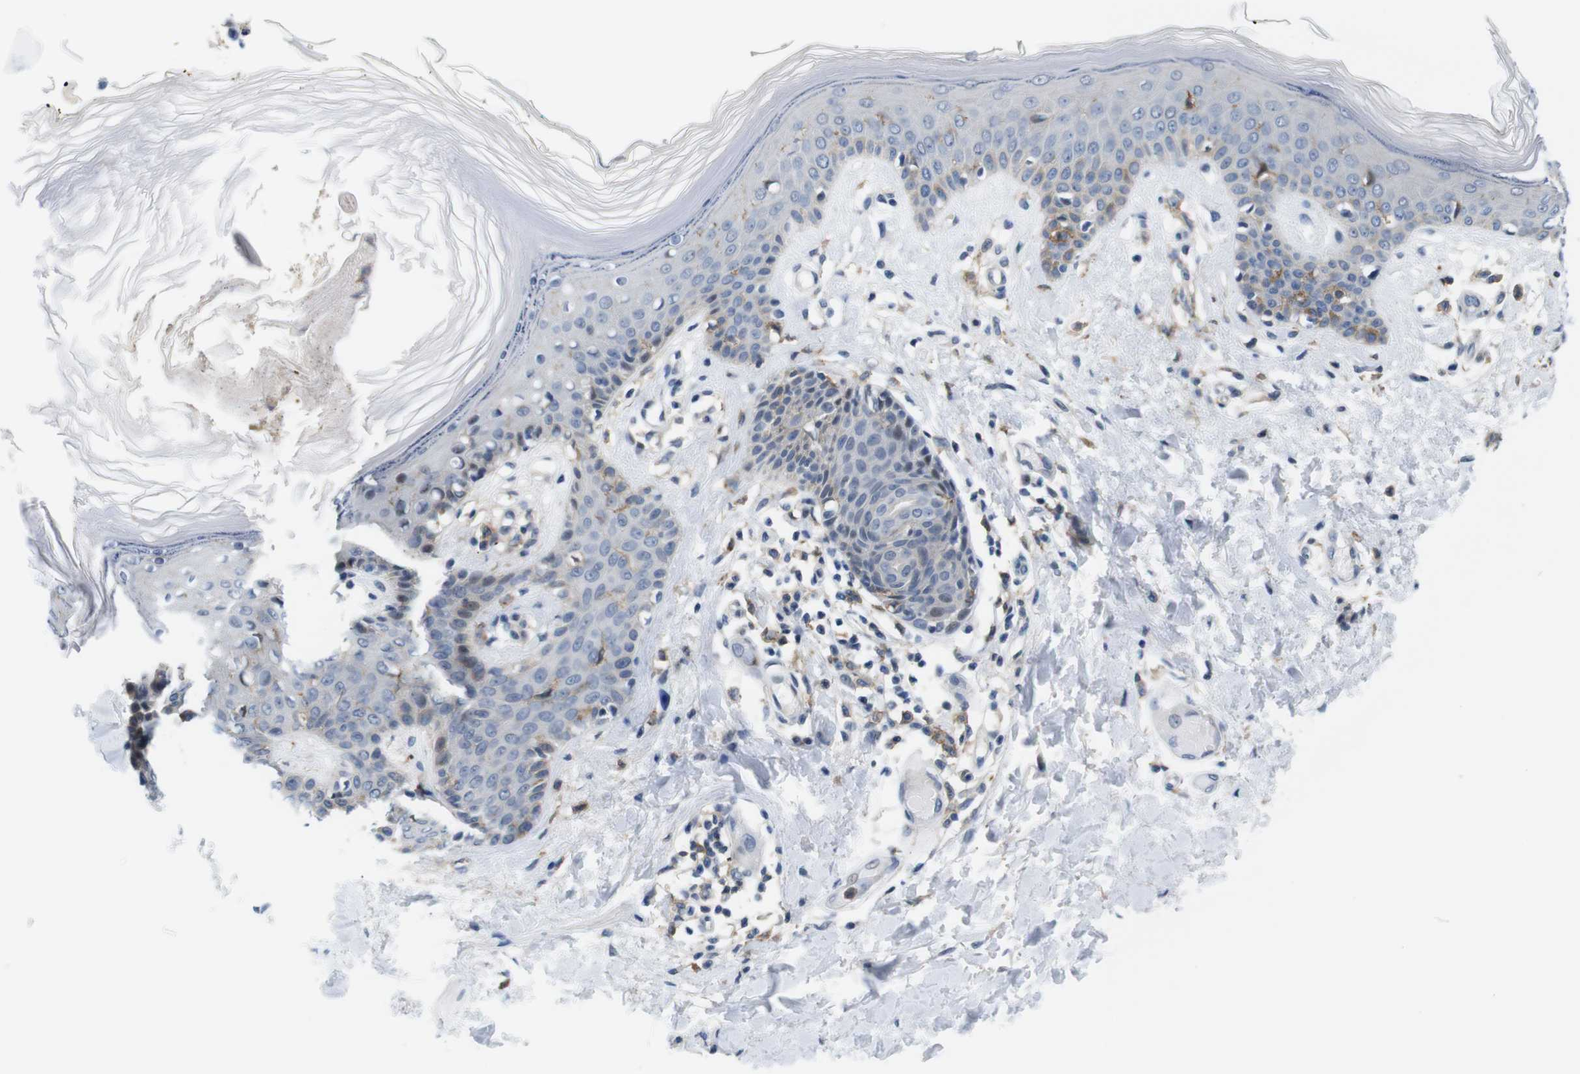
{"staining": {"intensity": "negative", "quantity": "none", "location": "none"}, "tissue": "skin", "cell_type": "Fibroblasts", "image_type": "normal", "snomed": [{"axis": "morphology", "description": "Normal tissue, NOS"}, {"axis": "topography", "description": "Skin"}], "caption": "An IHC photomicrograph of unremarkable skin is shown. There is no staining in fibroblasts of skin.", "gene": "CD300C", "patient": {"sex": "male", "age": 53}}